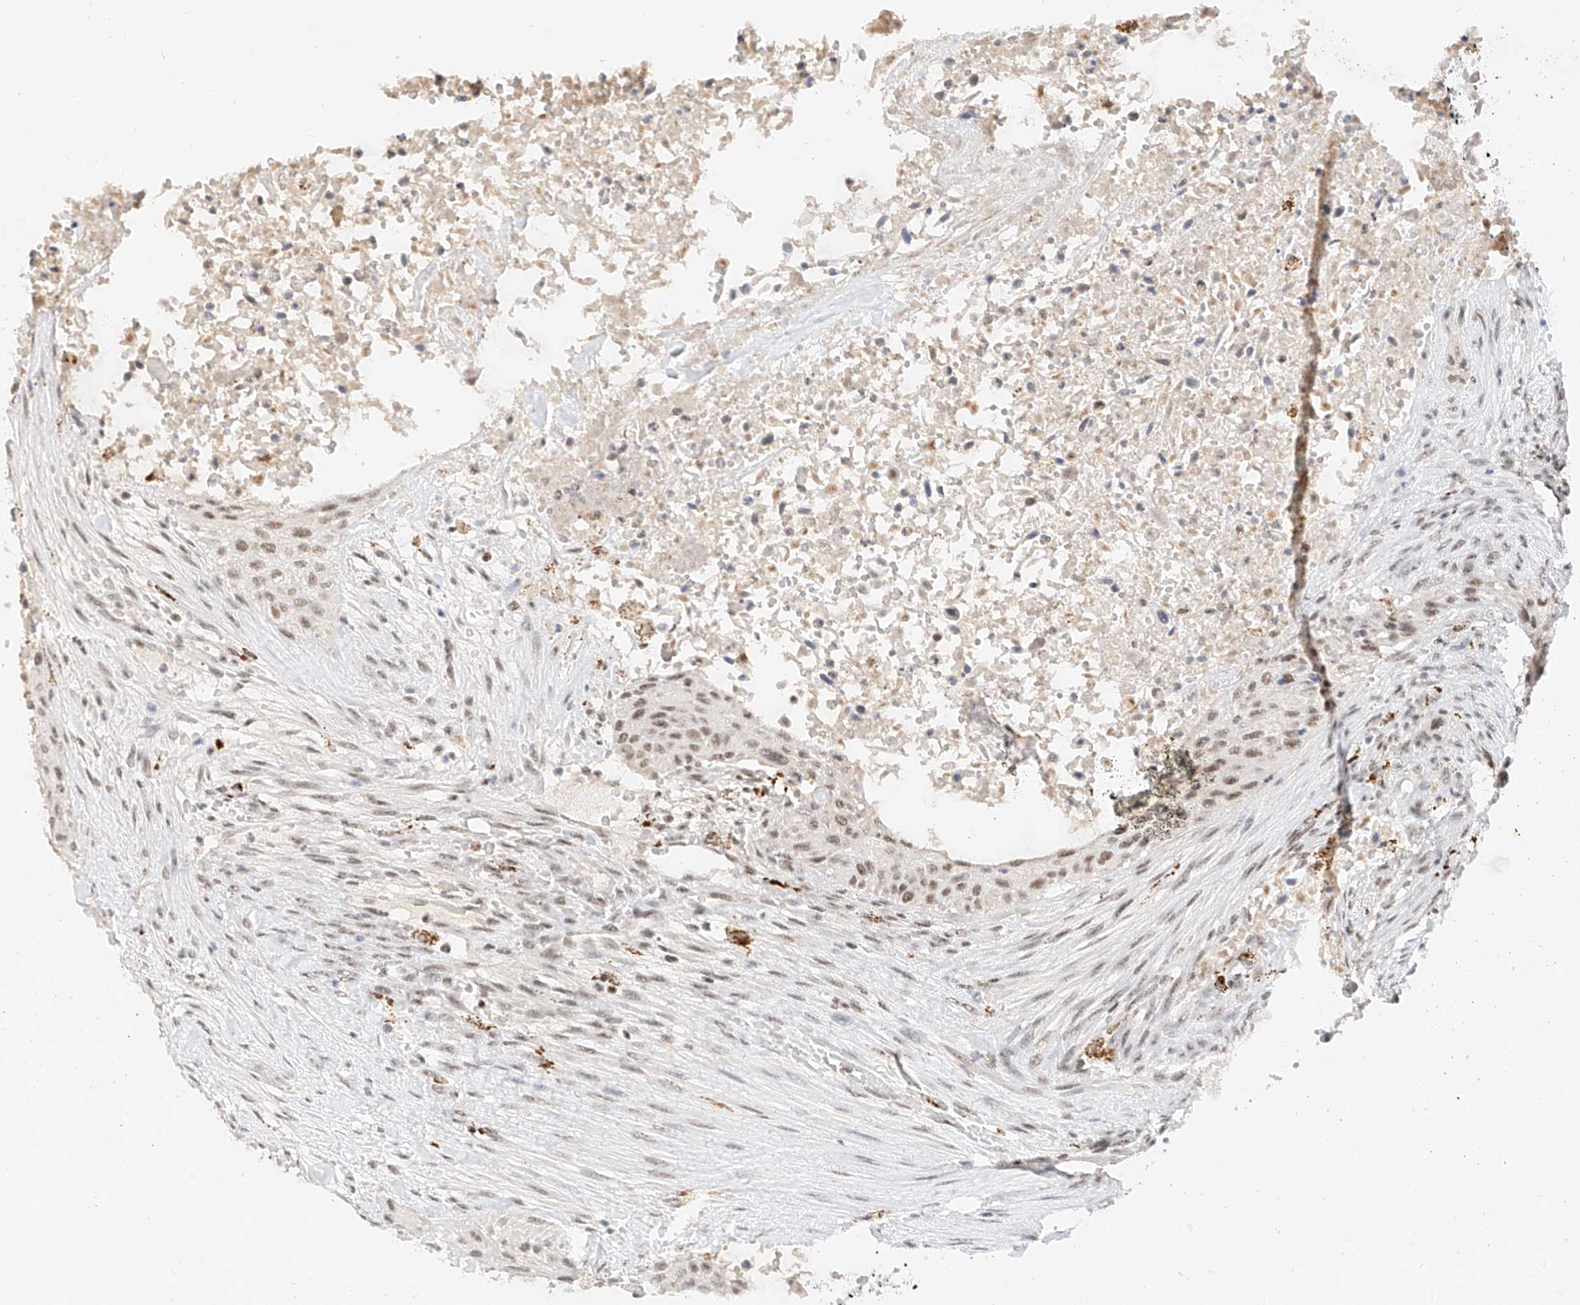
{"staining": {"intensity": "moderate", "quantity": ">75%", "location": "nuclear"}, "tissue": "urothelial cancer", "cell_type": "Tumor cells", "image_type": "cancer", "snomed": [{"axis": "morphology", "description": "Urothelial carcinoma, High grade"}, {"axis": "topography", "description": "Urinary bladder"}], "caption": "Human urothelial carcinoma (high-grade) stained with a brown dye reveals moderate nuclear positive positivity in approximately >75% of tumor cells.", "gene": "NRF1", "patient": {"sex": "male", "age": 35}}